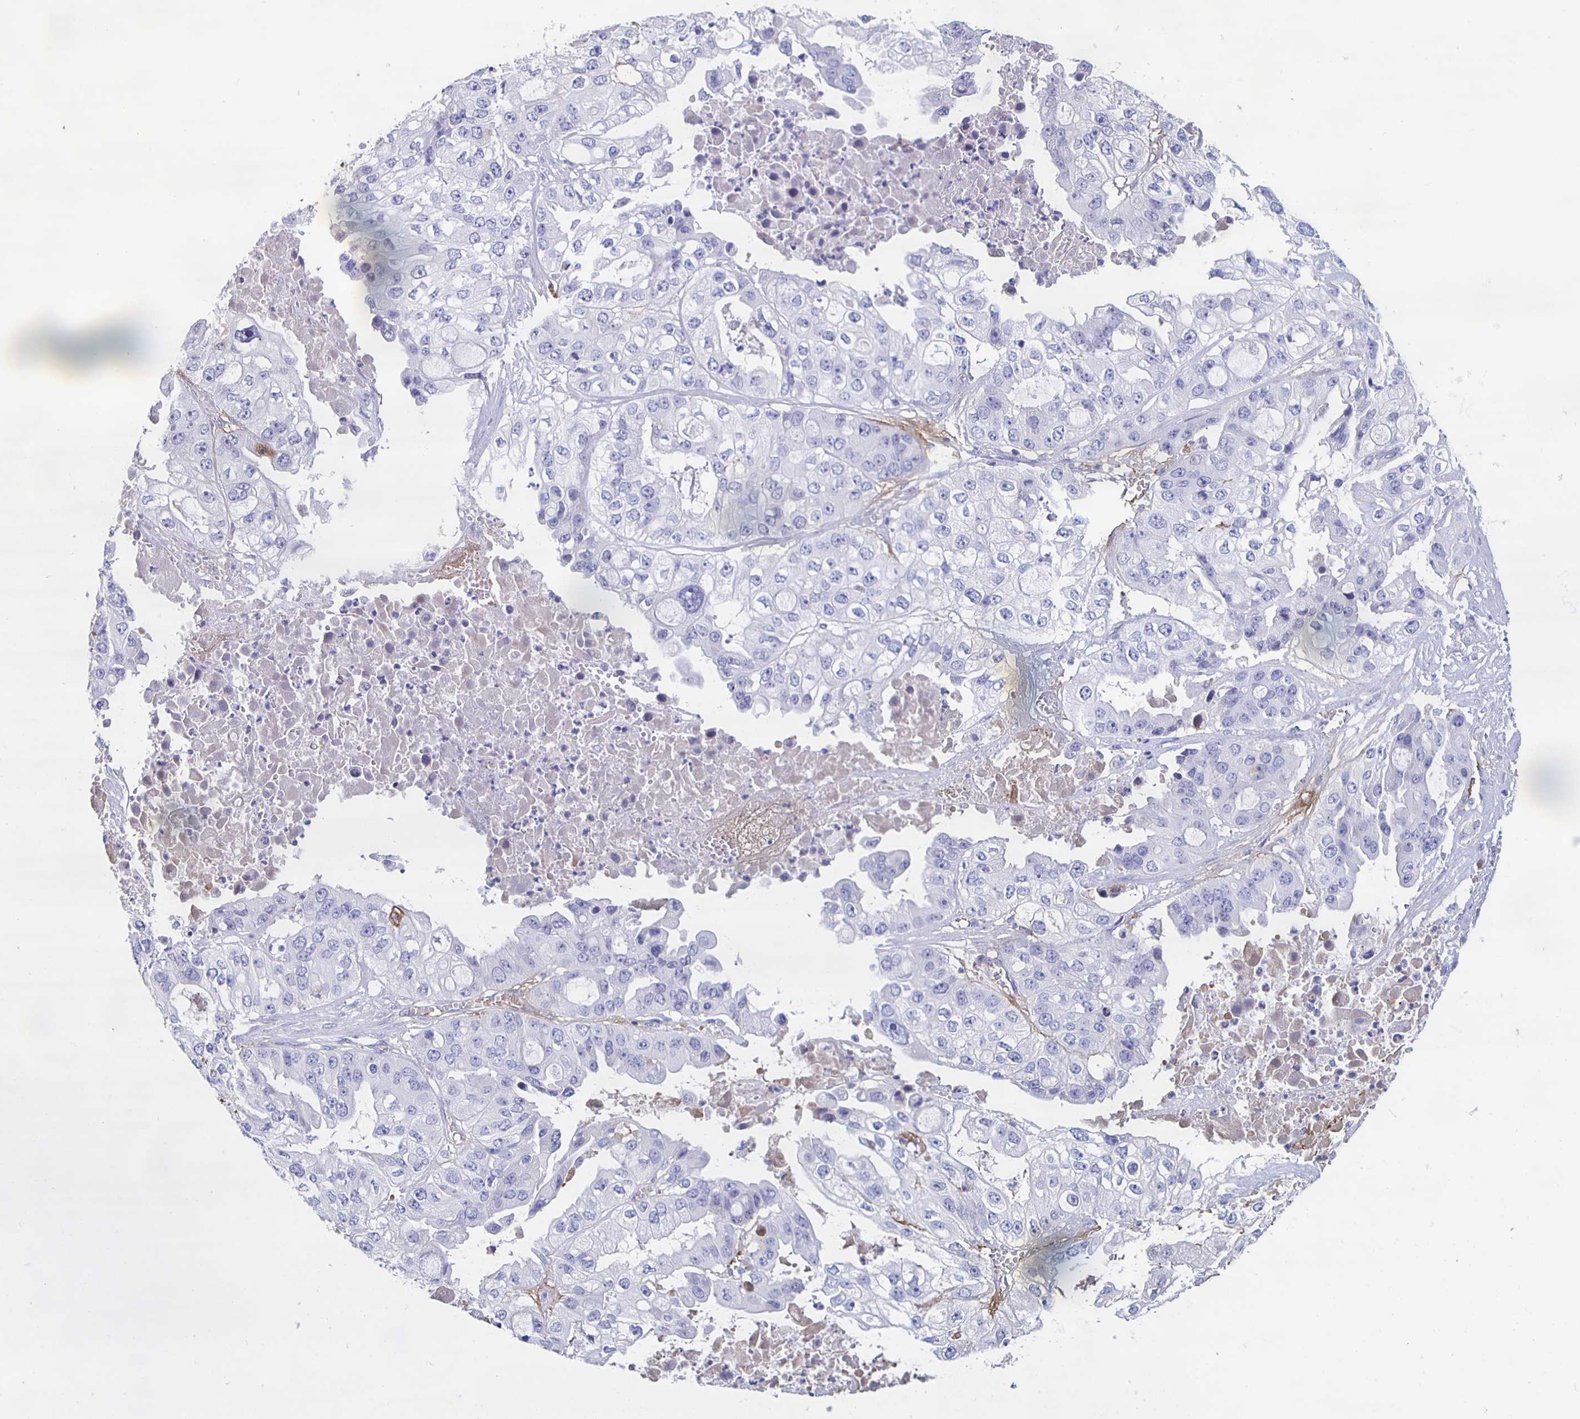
{"staining": {"intensity": "negative", "quantity": "none", "location": "none"}, "tissue": "ovarian cancer", "cell_type": "Tumor cells", "image_type": "cancer", "snomed": [{"axis": "morphology", "description": "Cystadenocarcinoma, serous, NOS"}, {"axis": "topography", "description": "Ovary"}], "caption": "An image of human ovarian cancer (serous cystadenocarcinoma) is negative for staining in tumor cells.", "gene": "FGA", "patient": {"sex": "female", "age": 56}}